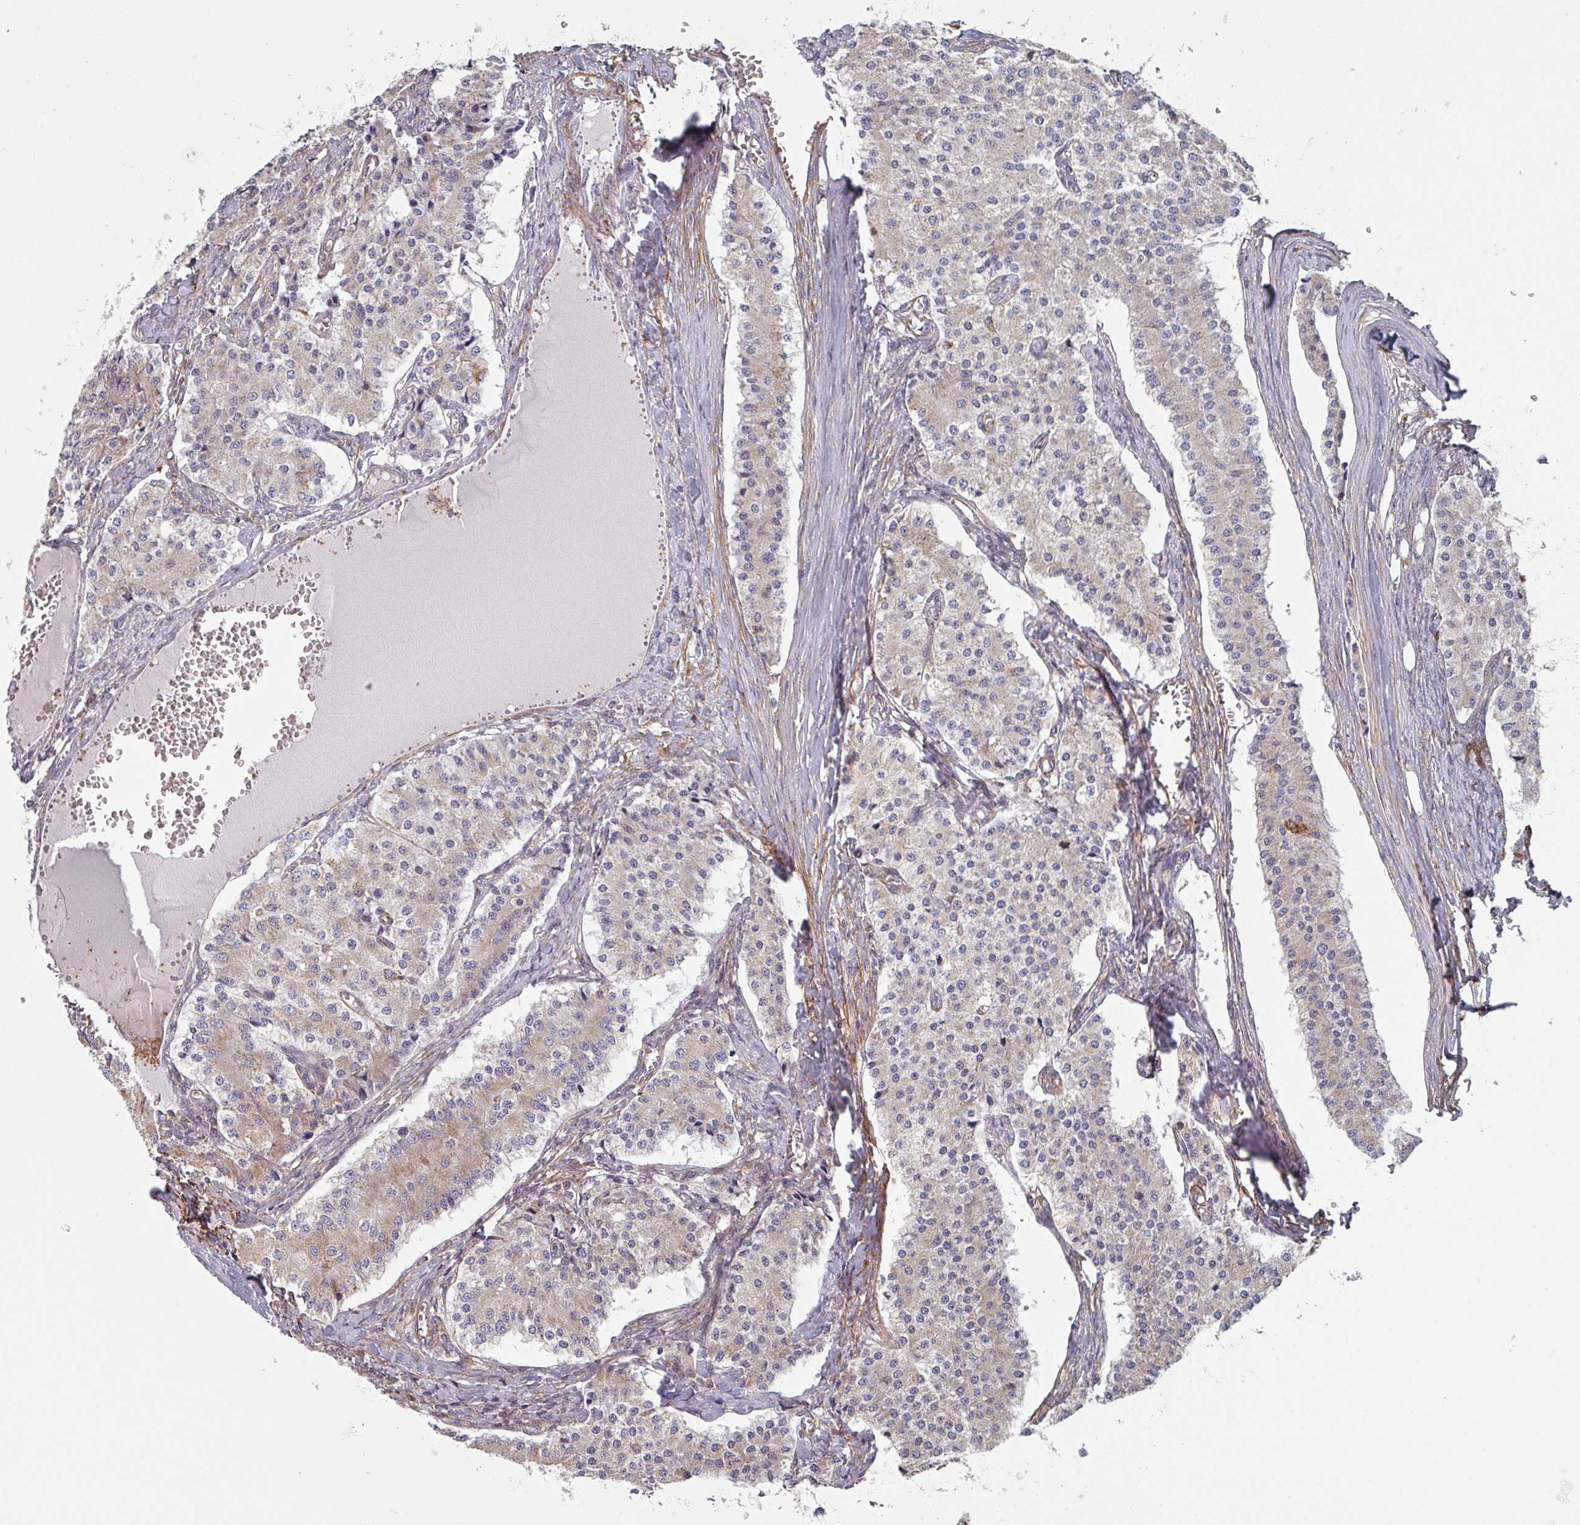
{"staining": {"intensity": "negative", "quantity": "none", "location": "none"}, "tissue": "carcinoid", "cell_type": "Tumor cells", "image_type": "cancer", "snomed": [{"axis": "morphology", "description": "Carcinoid, malignant, NOS"}, {"axis": "topography", "description": "Colon"}], "caption": "Tumor cells show no significant expression in malignant carcinoid.", "gene": "GSTA4", "patient": {"sex": "female", "age": 52}}